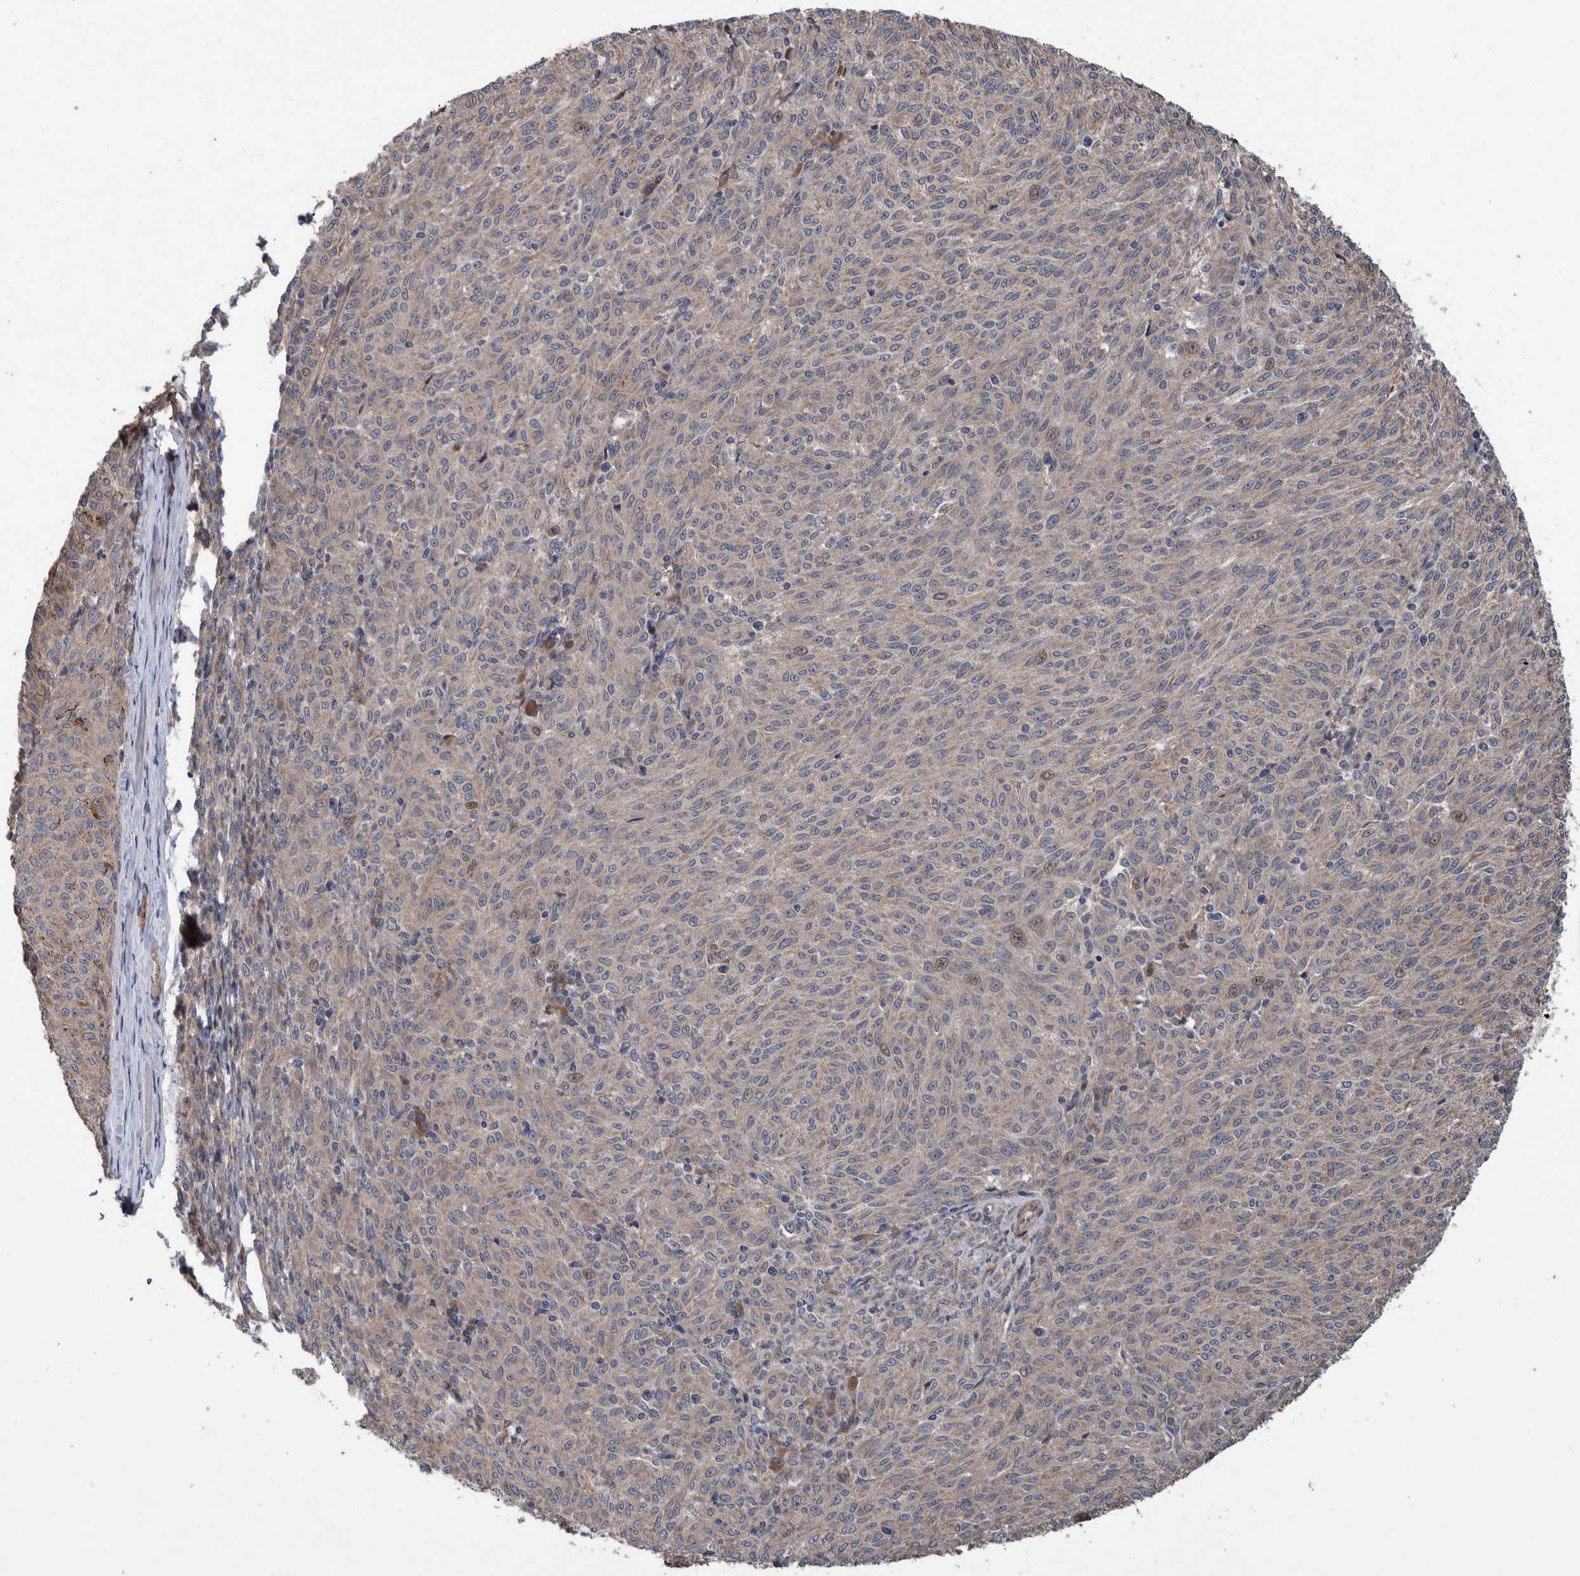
{"staining": {"intensity": "weak", "quantity": "<25%", "location": "cytoplasmic/membranous"}, "tissue": "melanoma", "cell_type": "Tumor cells", "image_type": "cancer", "snomed": [{"axis": "morphology", "description": "Malignant melanoma, NOS"}, {"axis": "topography", "description": "Skin"}], "caption": "Tumor cells are negative for brown protein staining in malignant melanoma.", "gene": "B3GNTL1", "patient": {"sex": "female", "age": 72}}